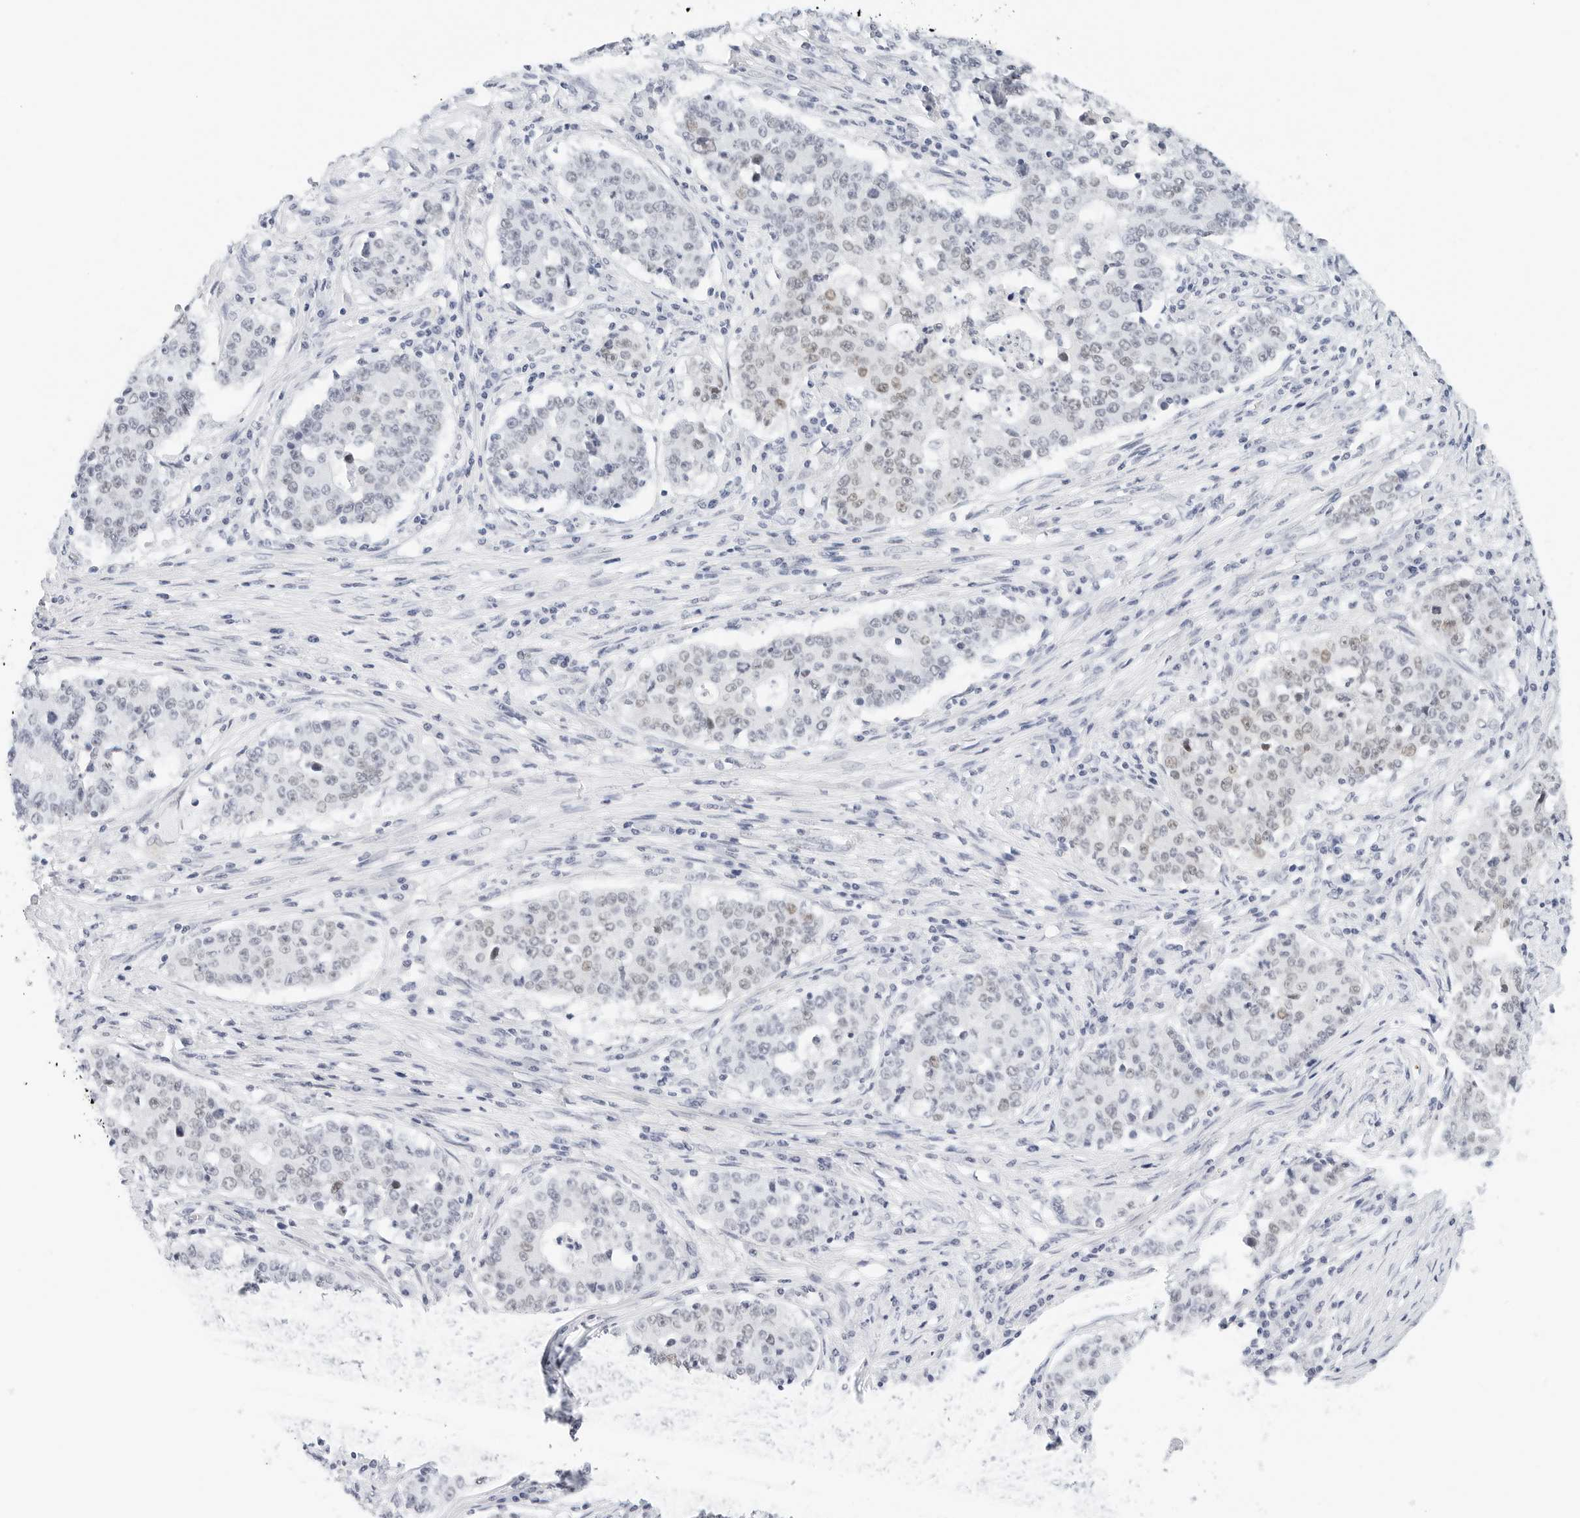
{"staining": {"intensity": "weak", "quantity": "<25%", "location": "nuclear"}, "tissue": "stomach cancer", "cell_type": "Tumor cells", "image_type": "cancer", "snomed": [{"axis": "morphology", "description": "Adenocarcinoma, NOS"}, {"axis": "topography", "description": "Stomach"}], "caption": "Stomach cancer stained for a protein using immunohistochemistry shows no expression tumor cells.", "gene": "CD22", "patient": {"sex": "male", "age": 59}}